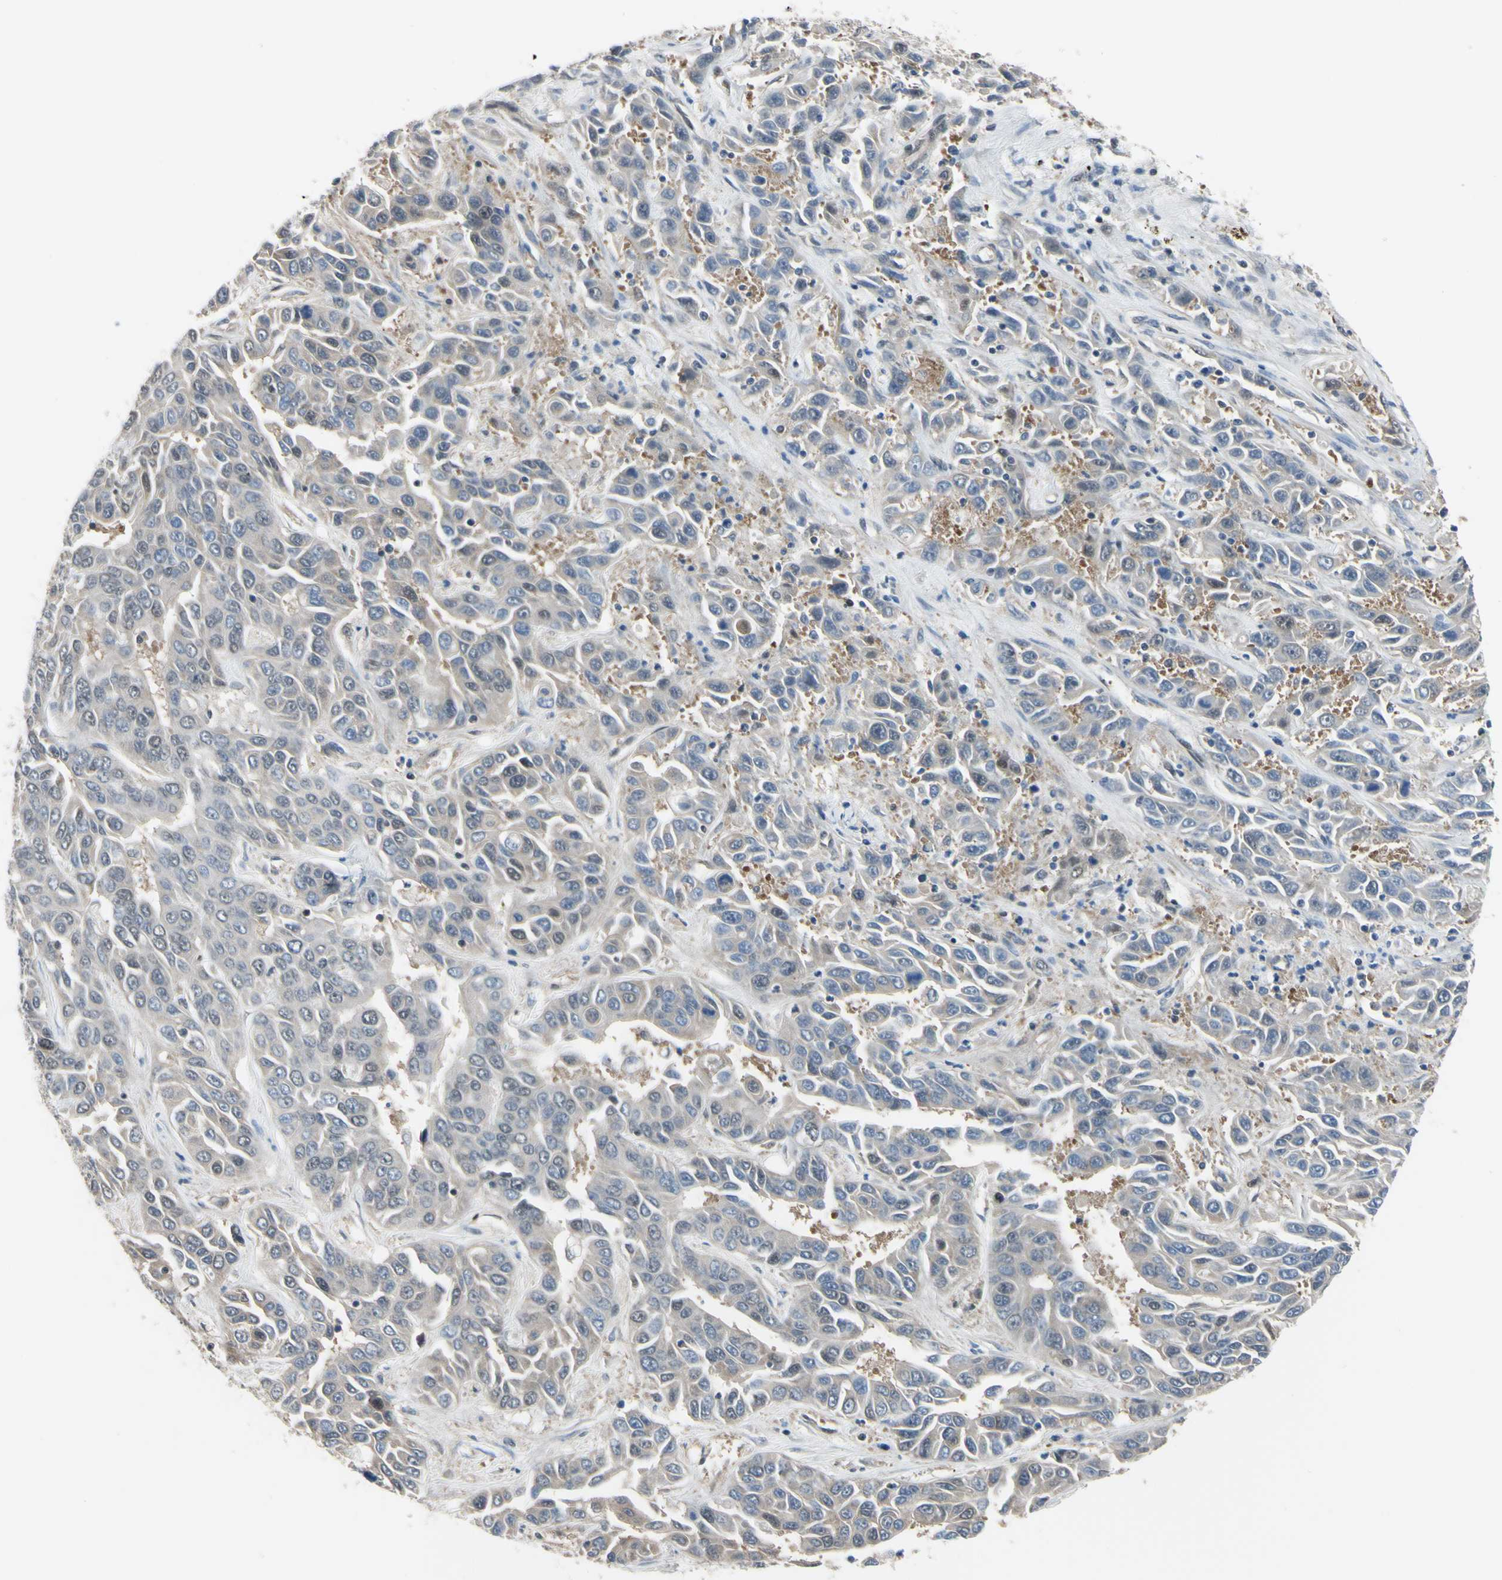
{"staining": {"intensity": "negative", "quantity": "none", "location": "none"}, "tissue": "liver cancer", "cell_type": "Tumor cells", "image_type": "cancer", "snomed": [{"axis": "morphology", "description": "Cholangiocarcinoma"}, {"axis": "topography", "description": "Liver"}], "caption": "Tumor cells are negative for brown protein staining in cholangiocarcinoma (liver).", "gene": "HSPA4", "patient": {"sex": "female", "age": 52}}